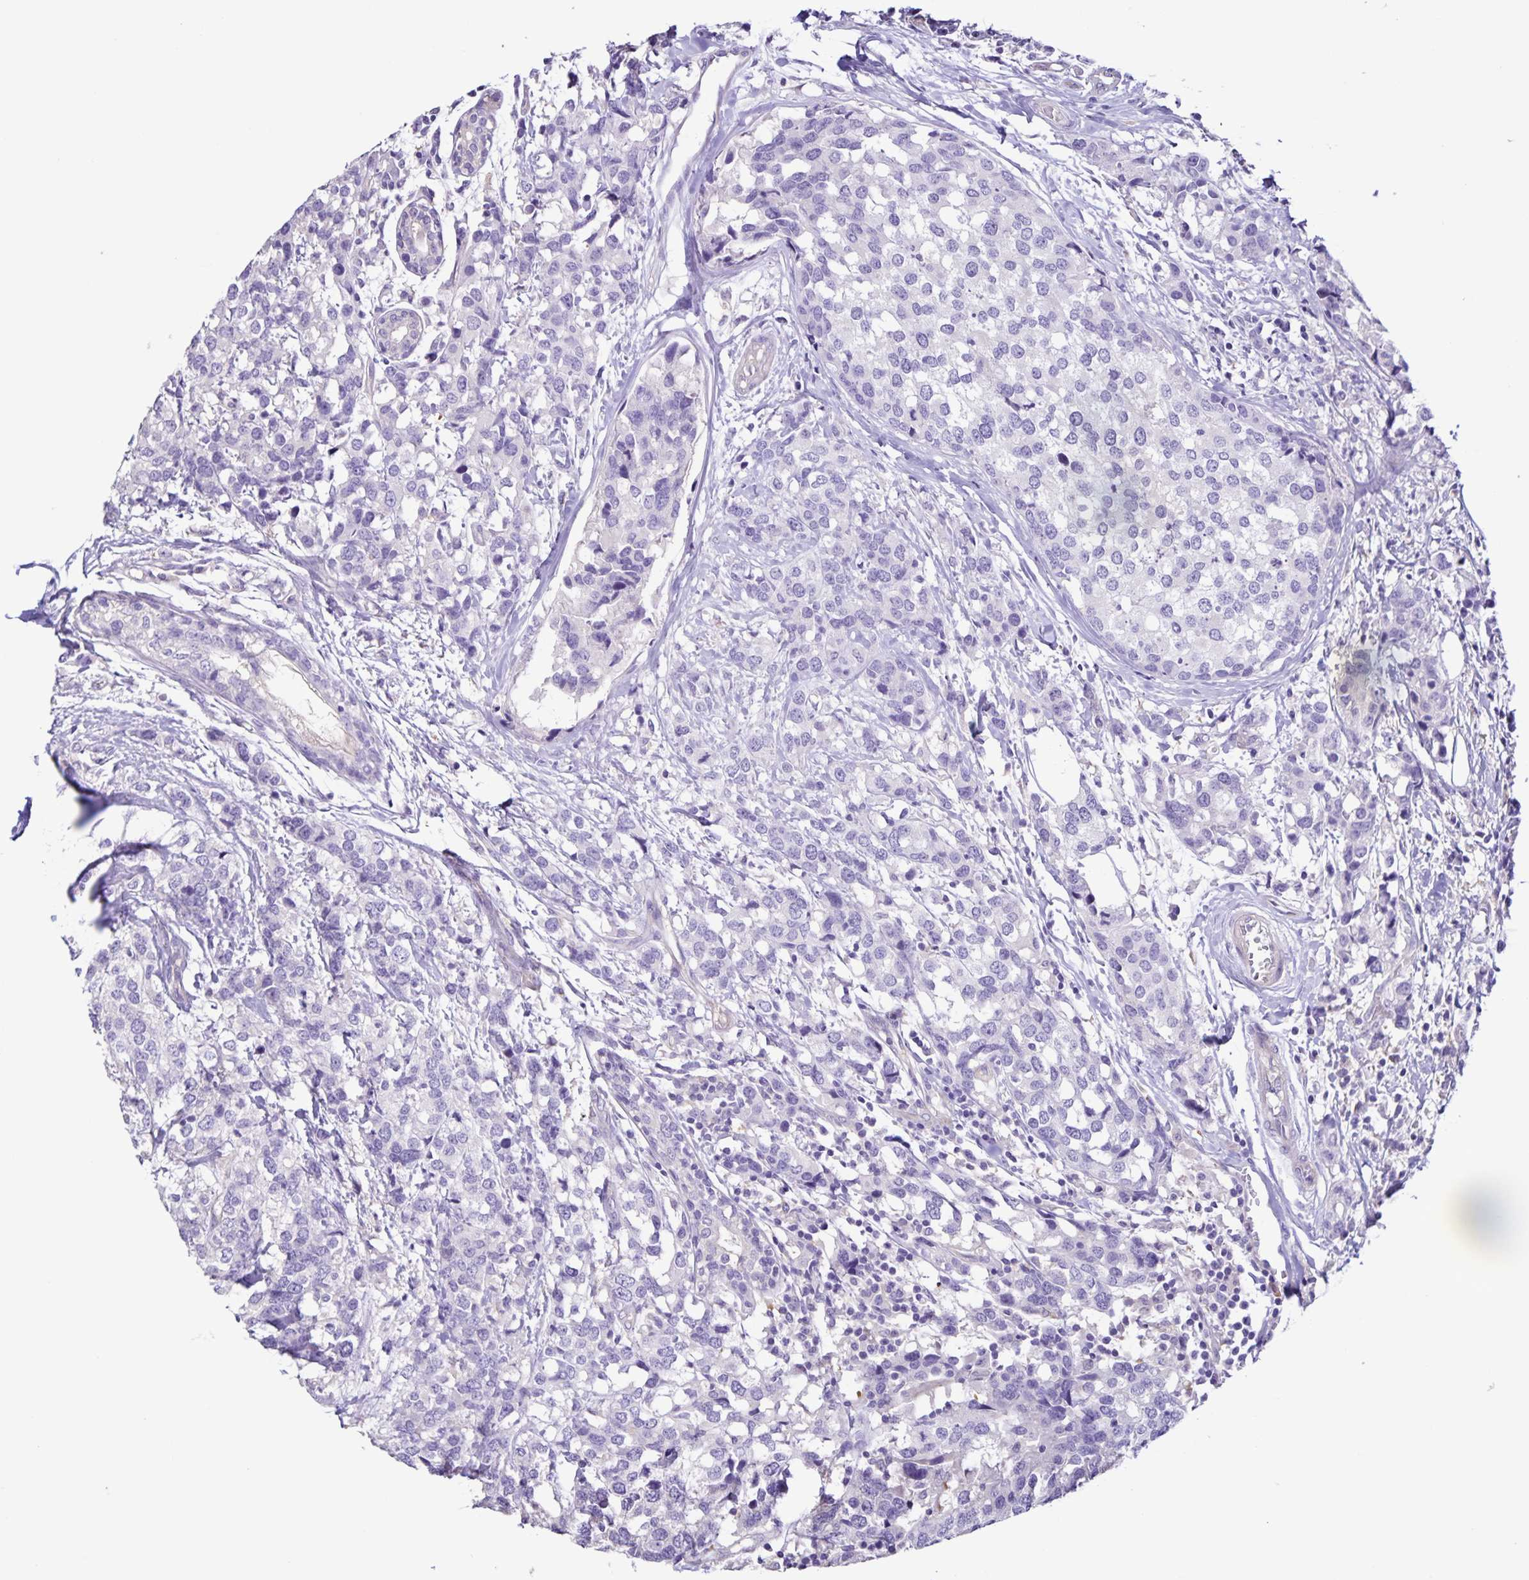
{"staining": {"intensity": "negative", "quantity": "none", "location": "none"}, "tissue": "breast cancer", "cell_type": "Tumor cells", "image_type": "cancer", "snomed": [{"axis": "morphology", "description": "Lobular carcinoma"}, {"axis": "topography", "description": "Breast"}], "caption": "Histopathology image shows no protein expression in tumor cells of breast cancer (lobular carcinoma) tissue.", "gene": "BOLL", "patient": {"sex": "female", "age": 59}}